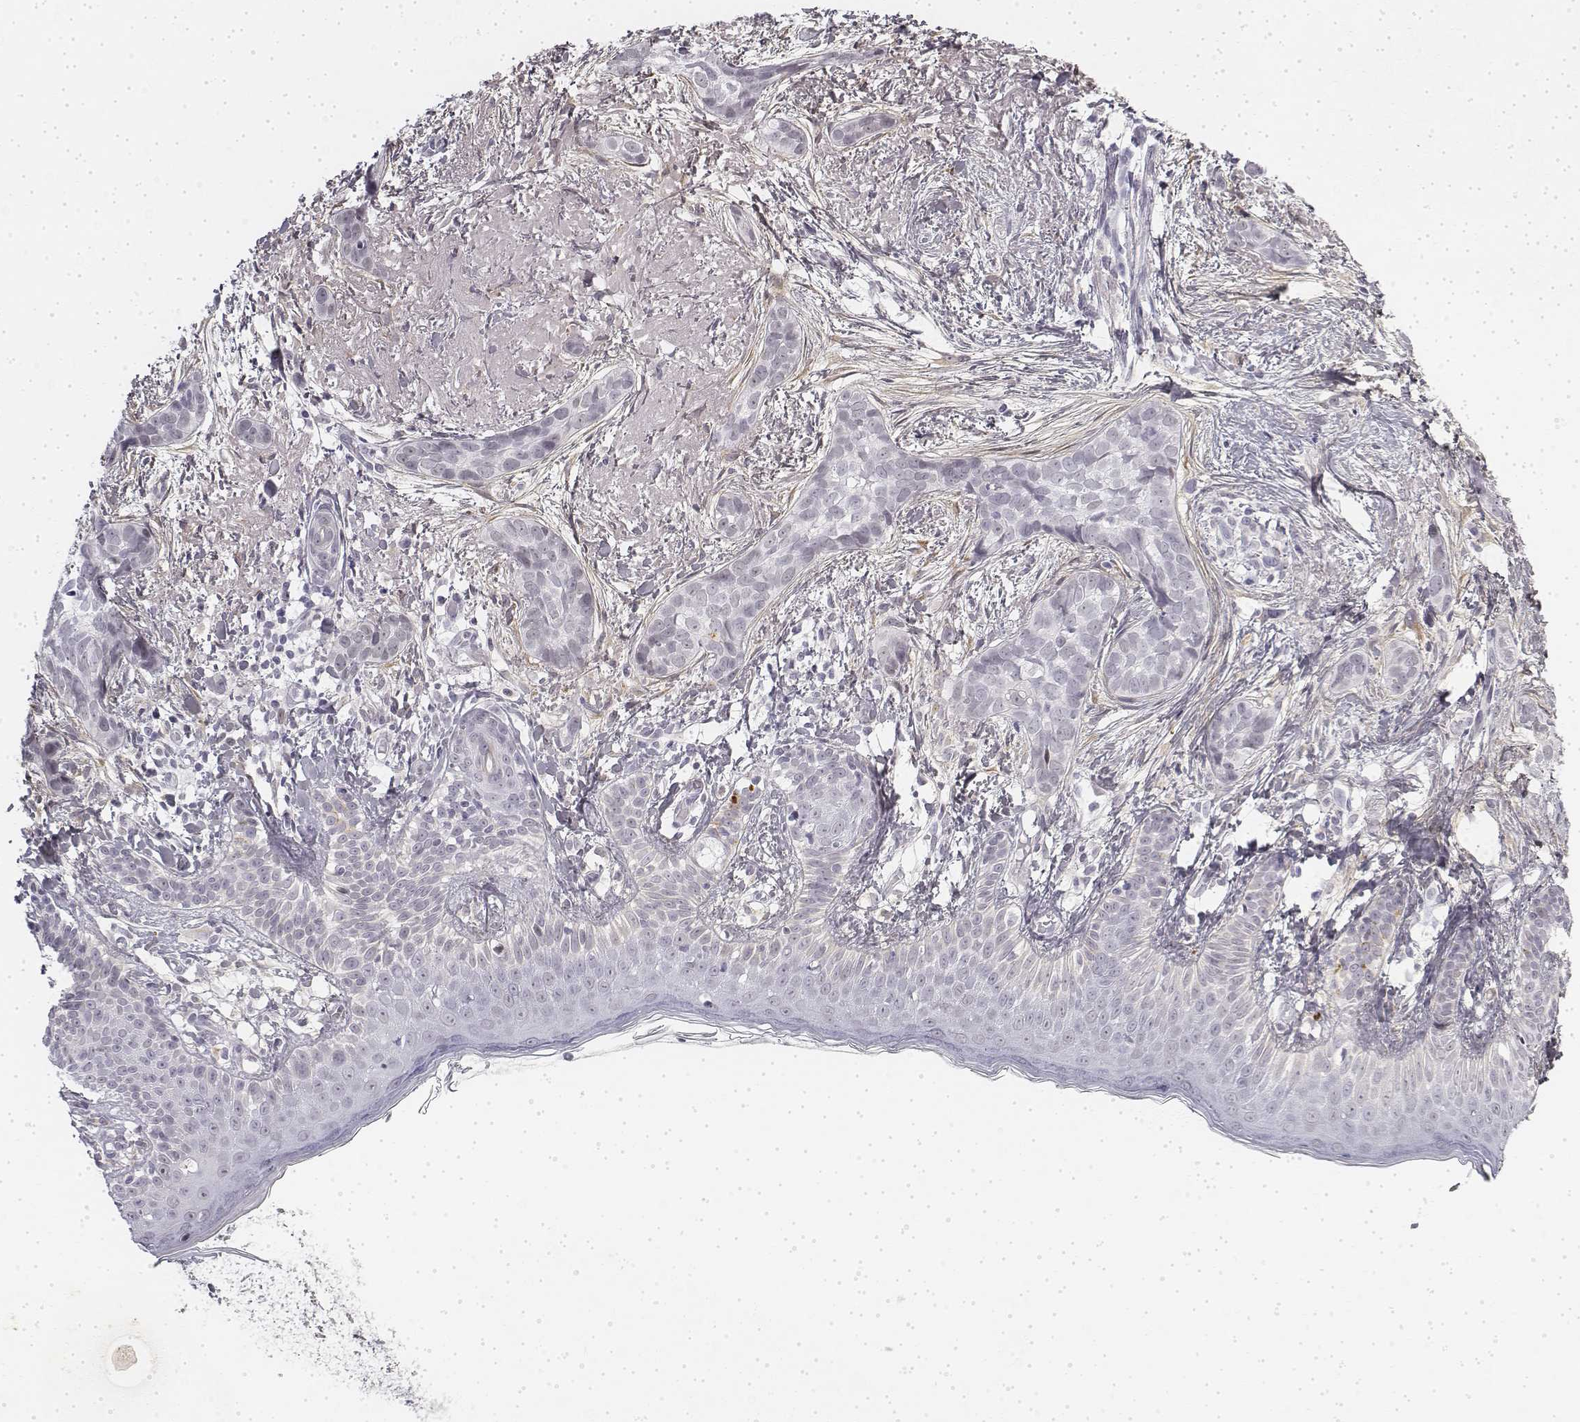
{"staining": {"intensity": "negative", "quantity": "none", "location": "none"}, "tissue": "skin cancer", "cell_type": "Tumor cells", "image_type": "cancer", "snomed": [{"axis": "morphology", "description": "Basal cell carcinoma"}, {"axis": "topography", "description": "Skin"}], "caption": "Skin cancer was stained to show a protein in brown. There is no significant staining in tumor cells.", "gene": "KRT84", "patient": {"sex": "male", "age": 87}}